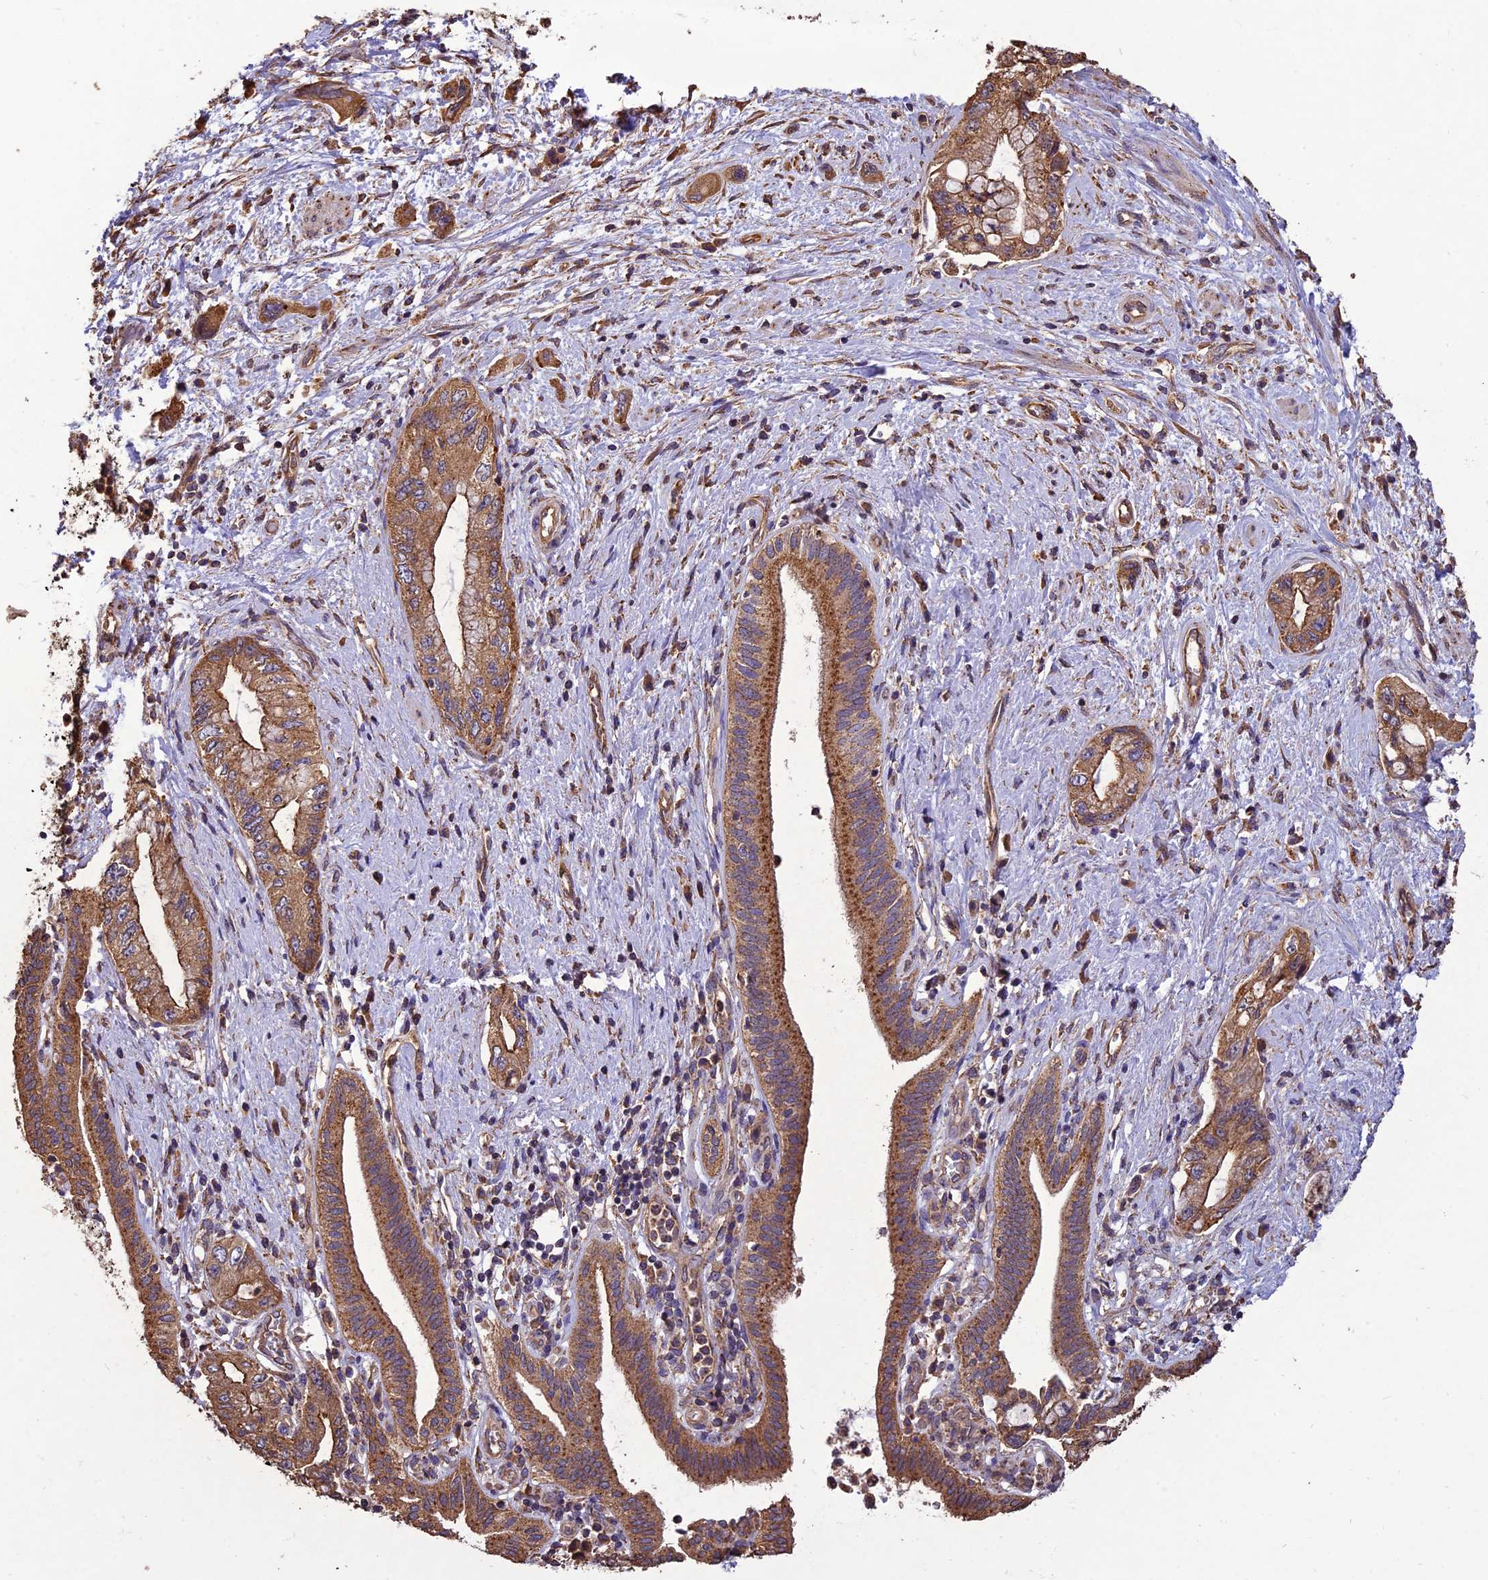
{"staining": {"intensity": "moderate", "quantity": ">75%", "location": "cytoplasmic/membranous"}, "tissue": "pancreatic cancer", "cell_type": "Tumor cells", "image_type": "cancer", "snomed": [{"axis": "morphology", "description": "Adenocarcinoma, NOS"}, {"axis": "topography", "description": "Pancreas"}], "caption": "A brown stain highlights moderate cytoplasmic/membranous positivity of a protein in pancreatic cancer tumor cells. Using DAB (brown) and hematoxylin (blue) stains, captured at high magnification using brightfield microscopy.", "gene": "CHMP2A", "patient": {"sex": "female", "age": 73}}